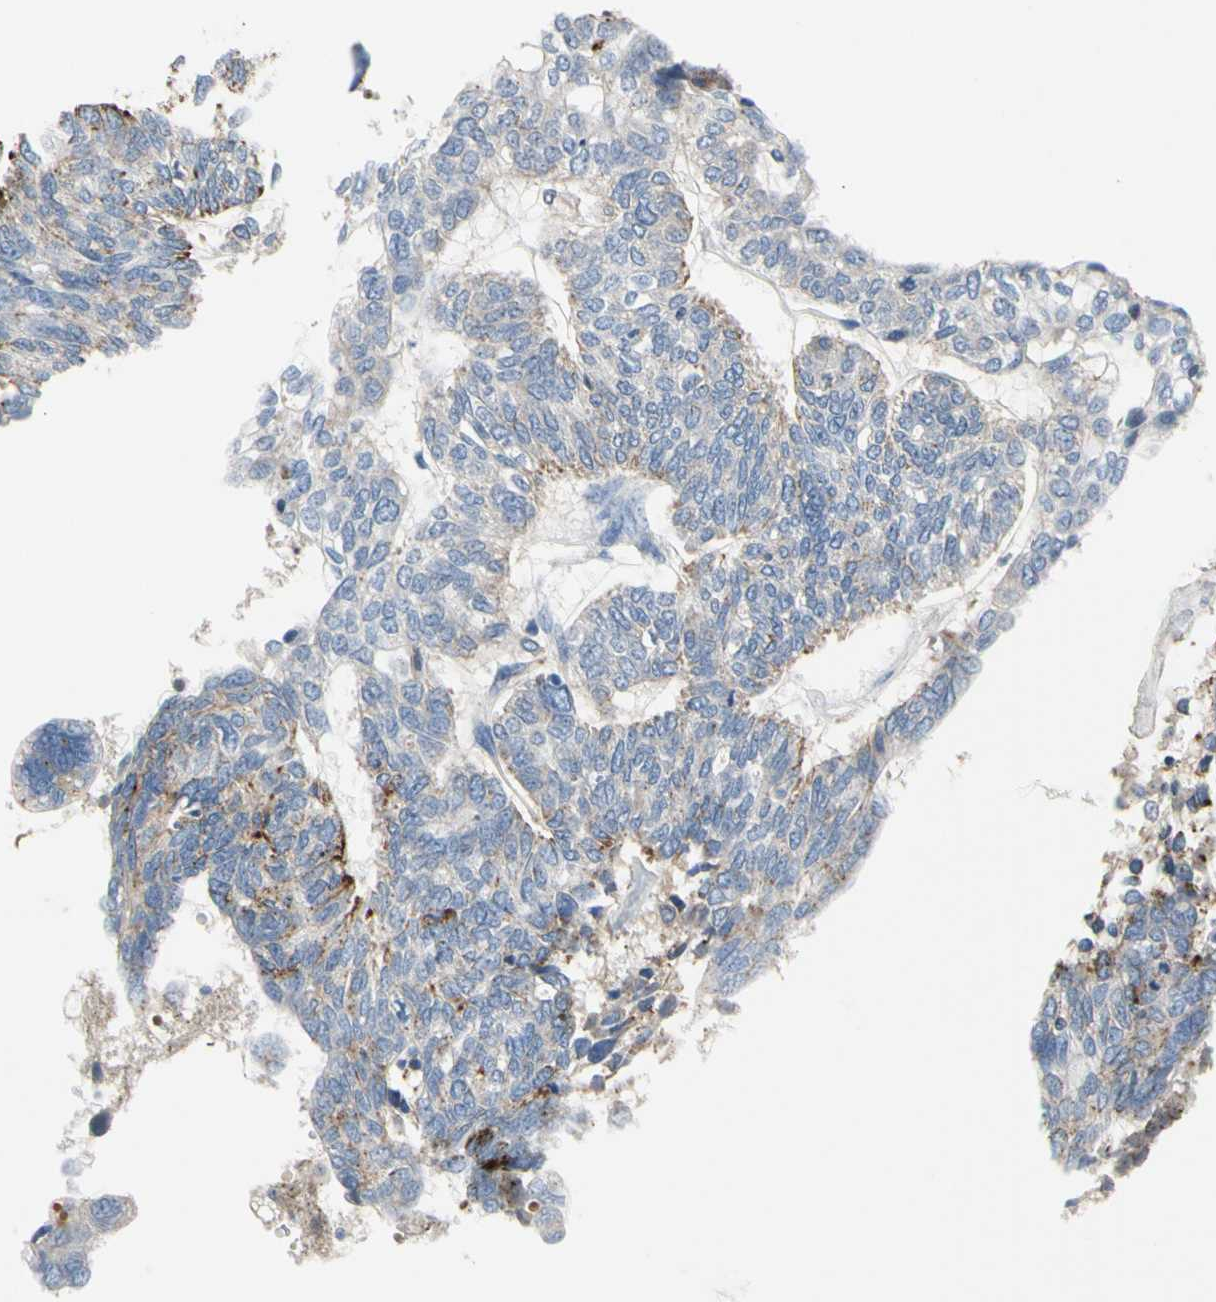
{"staining": {"intensity": "moderate", "quantity": "<25%", "location": "cytoplasmic/membranous"}, "tissue": "ovarian cancer", "cell_type": "Tumor cells", "image_type": "cancer", "snomed": [{"axis": "morphology", "description": "Cystadenocarcinoma, serous, NOS"}, {"axis": "topography", "description": "Ovary"}], "caption": "Protein staining by immunohistochemistry (IHC) reveals moderate cytoplasmic/membranous positivity in about <25% of tumor cells in ovarian cancer.", "gene": "RETSAT", "patient": {"sex": "female", "age": 79}}